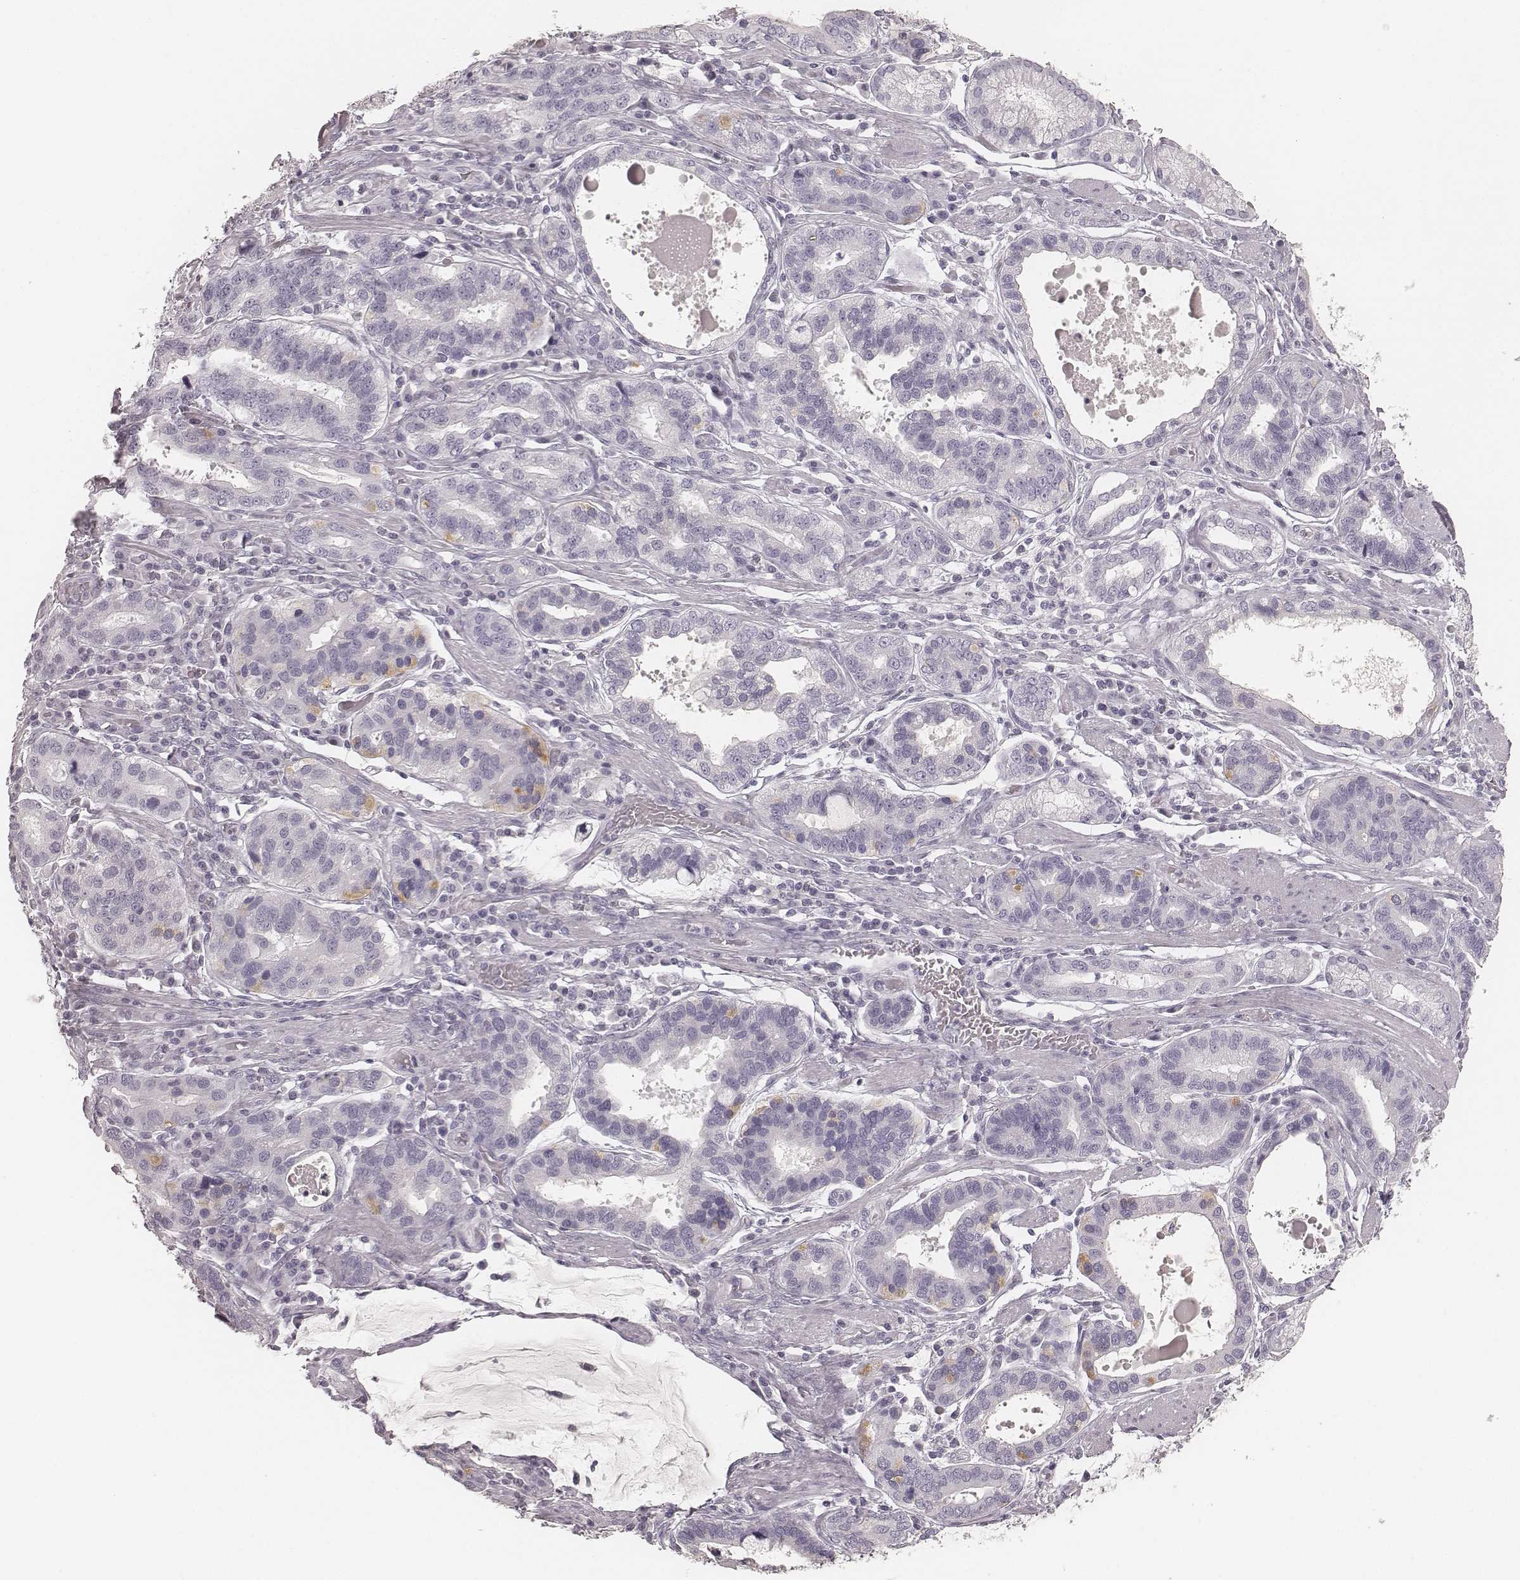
{"staining": {"intensity": "negative", "quantity": "none", "location": "none"}, "tissue": "stomach cancer", "cell_type": "Tumor cells", "image_type": "cancer", "snomed": [{"axis": "morphology", "description": "Adenocarcinoma, NOS"}, {"axis": "topography", "description": "Stomach, lower"}], "caption": "Adenocarcinoma (stomach) was stained to show a protein in brown. There is no significant staining in tumor cells.", "gene": "KRT72", "patient": {"sex": "female", "age": 76}}